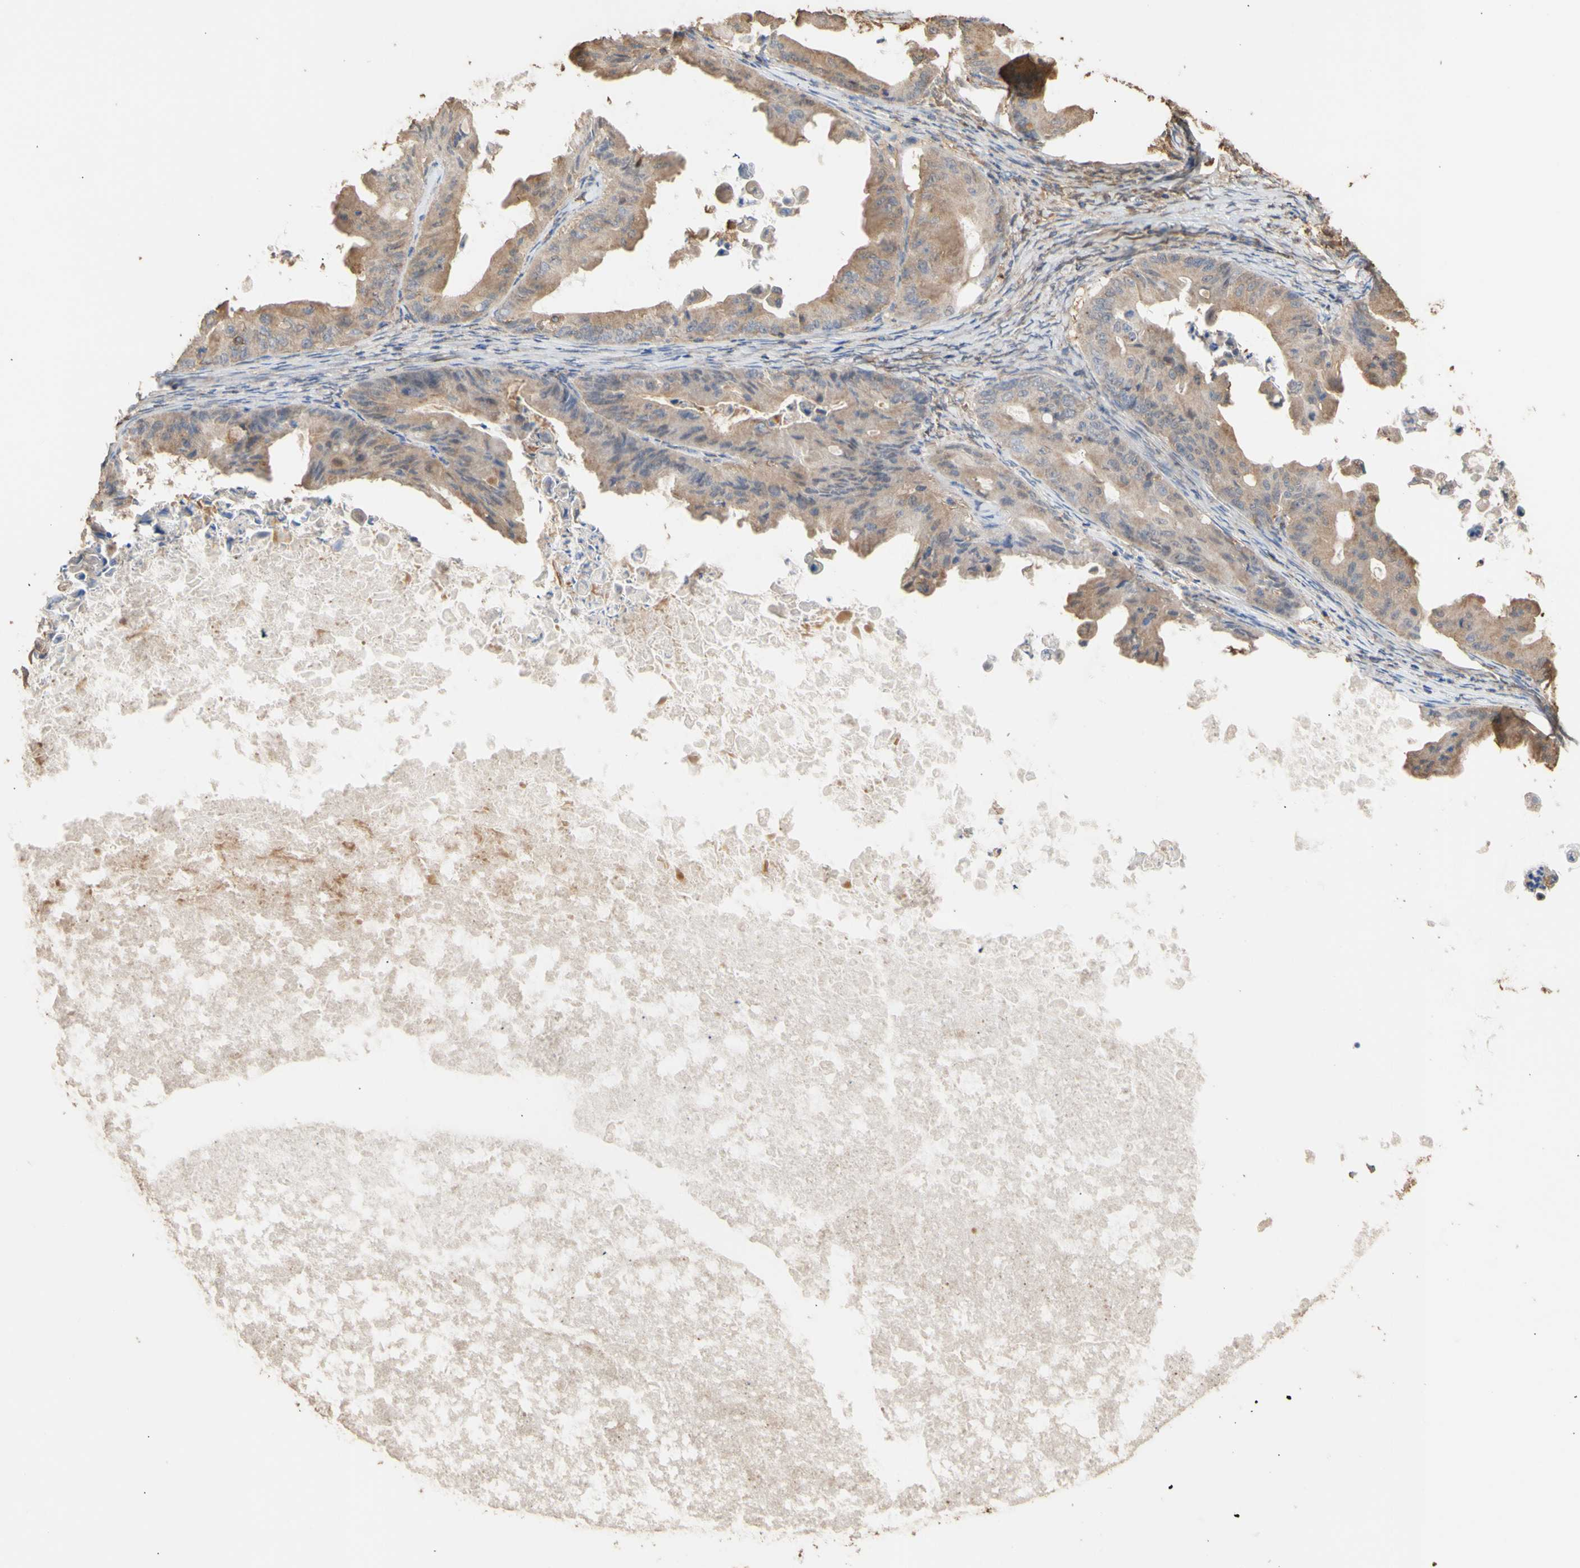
{"staining": {"intensity": "moderate", "quantity": ">75%", "location": "cytoplasmic/membranous"}, "tissue": "ovarian cancer", "cell_type": "Tumor cells", "image_type": "cancer", "snomed": [{"axis": "morphology", "description": "Cystadenocarcinoma, mucinous, NOS"}, {"axis": "topography", "description": "Ovary"}], "caption": "Human ovarian mucinous cystadenocarcinoma stained with a brown dye reveals moderate cytoplasmic/membranous positive expression in about >75% of tumor cells.", "gene": "ALDH9A1", "patient": {"sex": "female", "age": 37}}